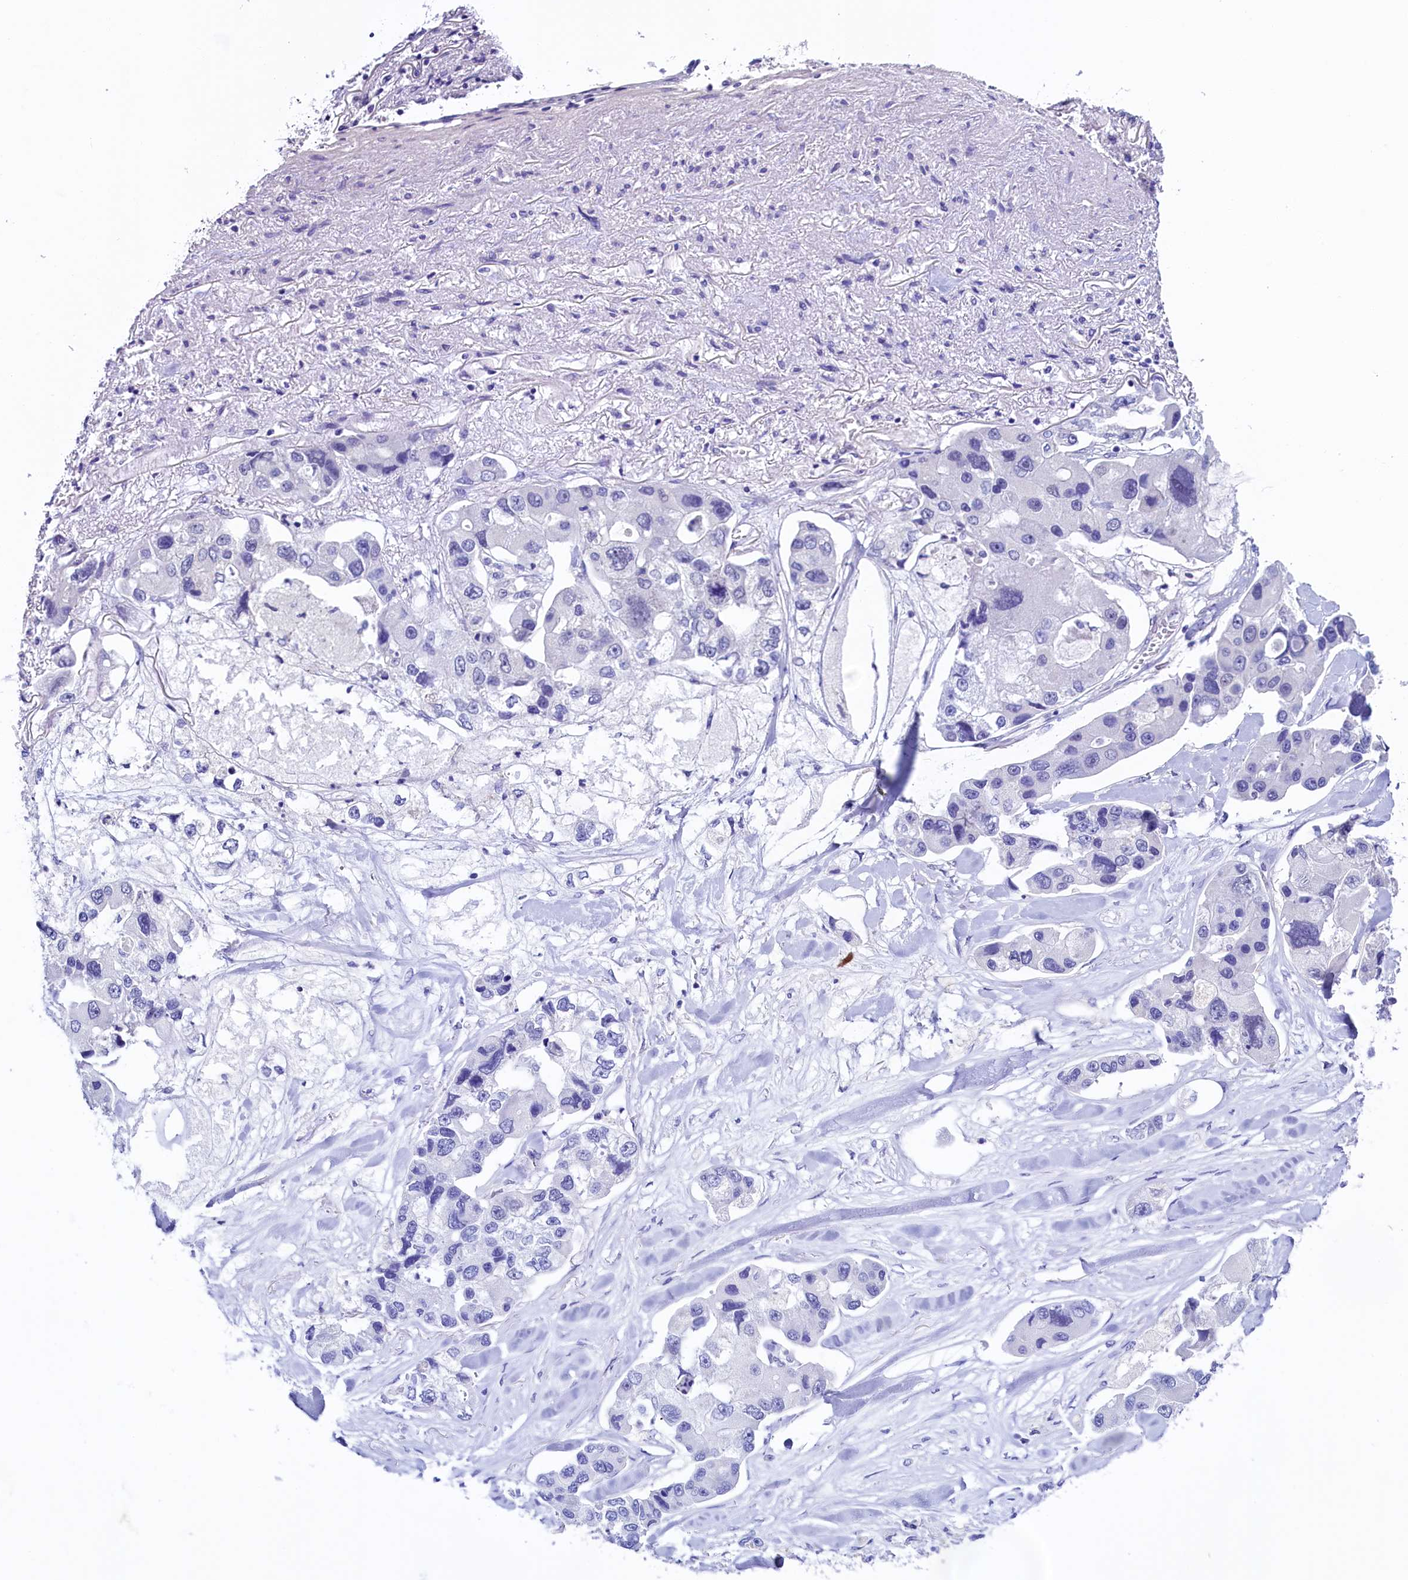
{"staining": {"intensity": "negative", "quantity": "none", "location": "none"}, "tissue": "lung cancer", "cell_type": "Tumor cells", "image_type": "cancer", "snomed": [{"axis": "morphology", "description": "Adenocarcinoma, NOS"}, {"axis": "topography", "description": "Lung"}], "caption": "Adenocarcinoma (lung) stained for a protein using IHC exhibits no expression tumor cells.", "gene": "FLYWCH2", "patient": {"sex": "female", "age": 54}}